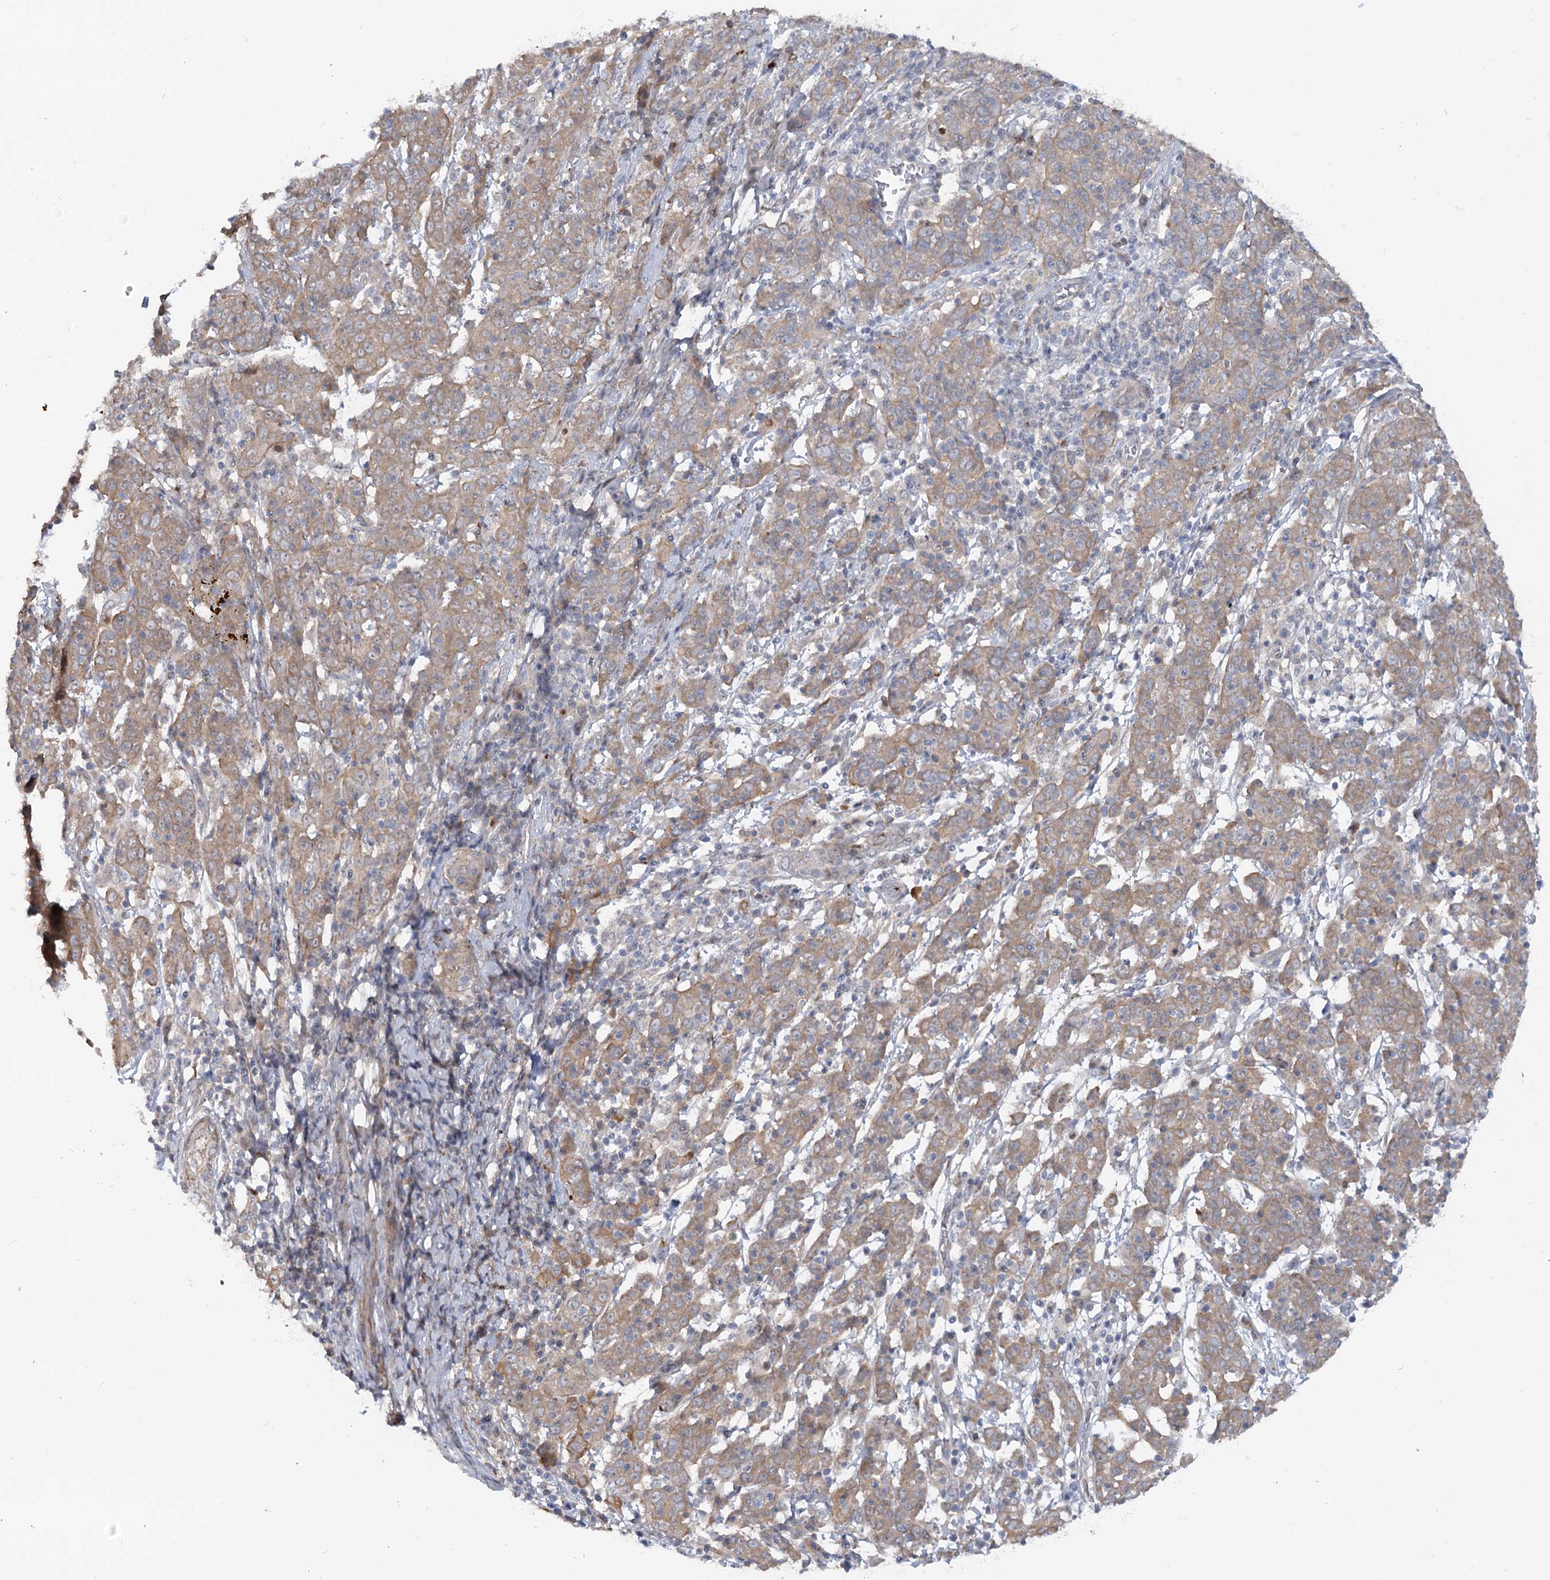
{"staining": {"intensity": "moderate", "quantity": ">75%", "location": "cytoplasmic/membranous"}, "tissue": "cervical cancer", "cell_type": "Tumor cells", "image_type": "cancer", "snomed": [{"axis": "morphology", "description": "Squamous cell carcinoma, NOS"}, {"axis": "topography", "description": "Cervix"}], "caption": "Human squamous cell carcinoma (cervical) stained for a protein (brown) exhibits moderate cytoplasmic/membranous positive staining in about >75% of tumor cells.", "gene": "FGF19", "patient": {"sex": "female", "age": 67}}